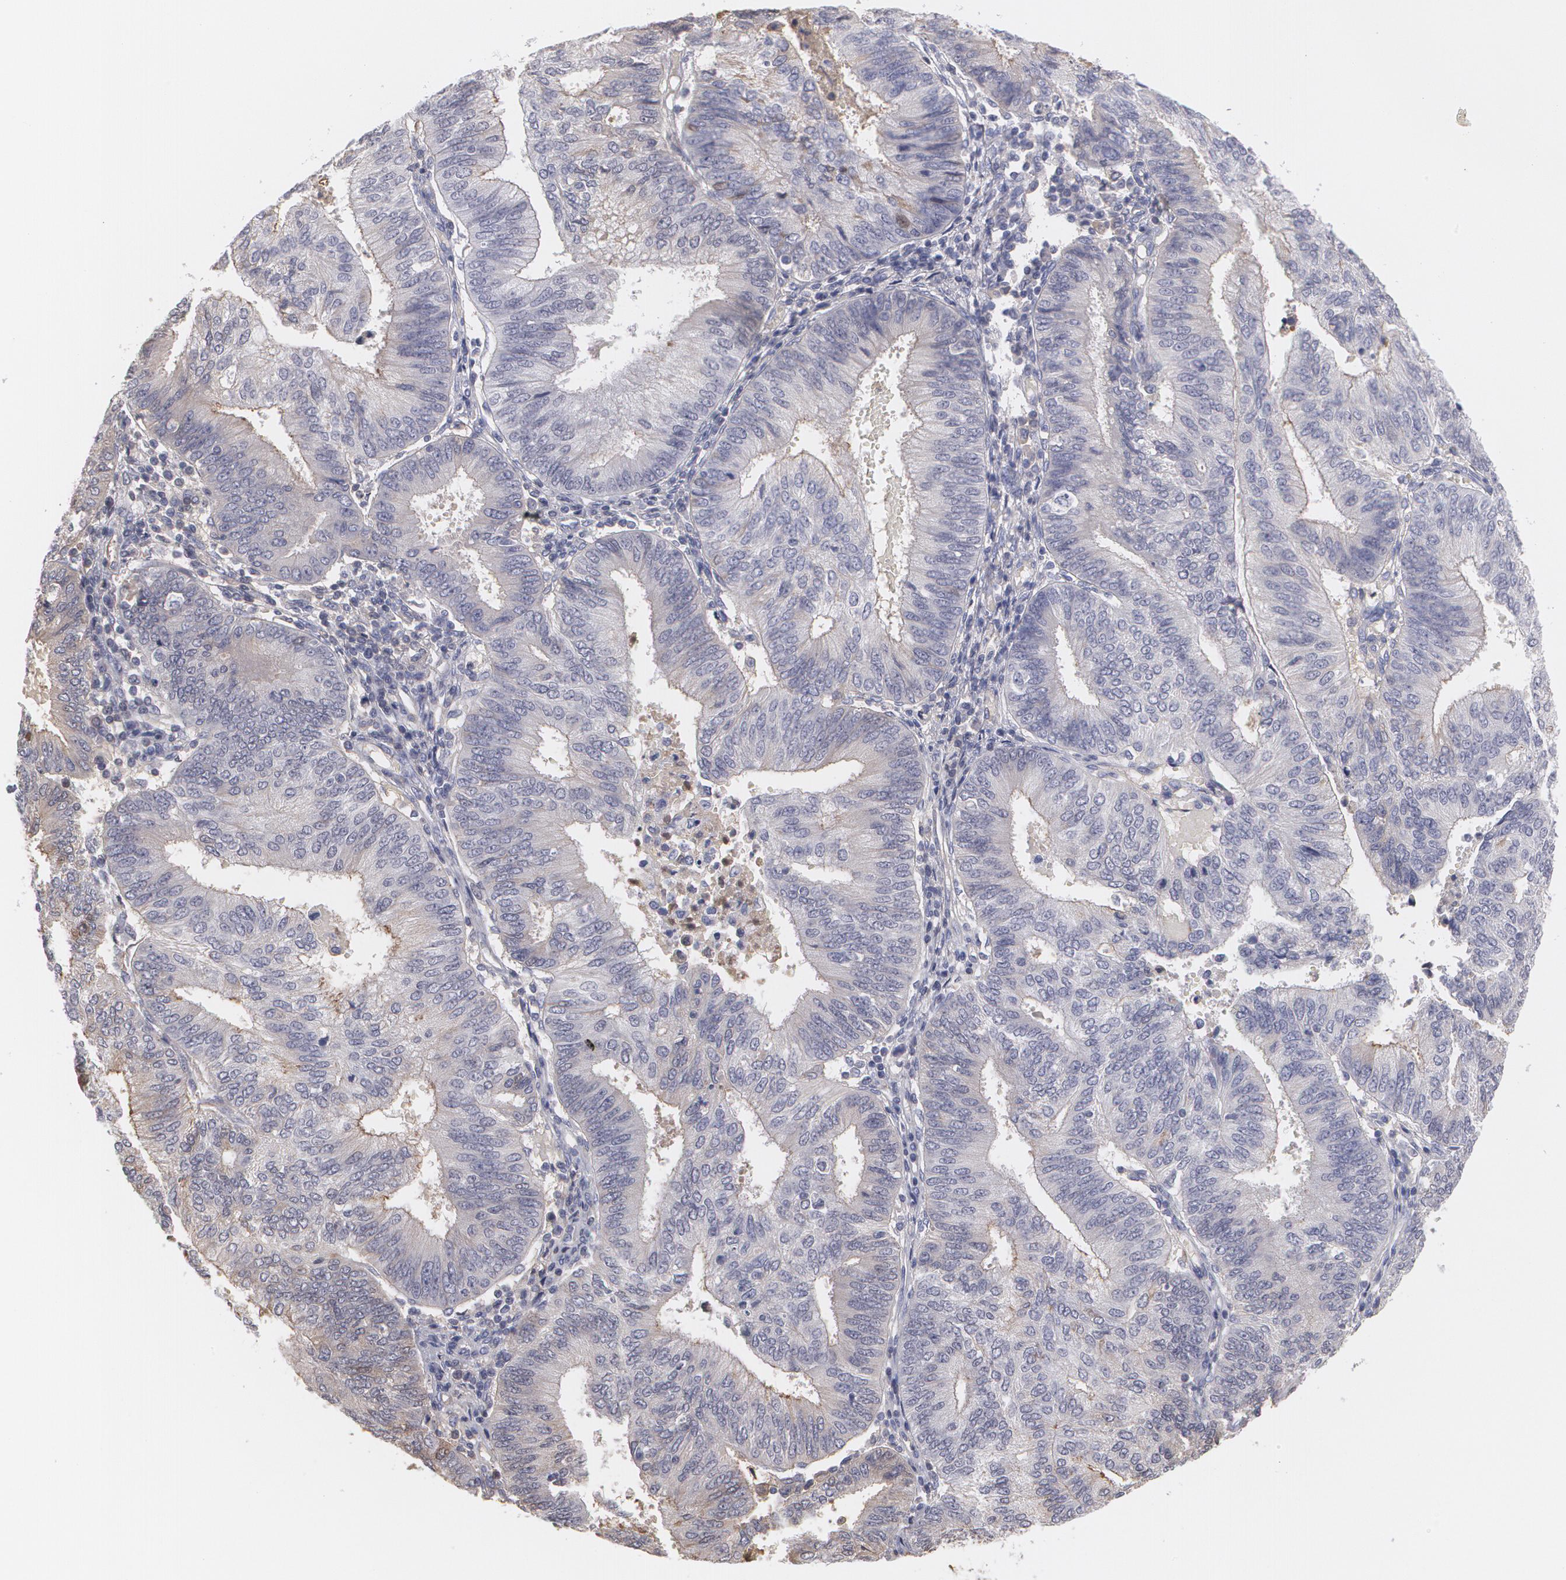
{"staining": {"intensity": "negative", "quantity": "none", "location": "none"}, "tissue": "endometrial cancer", "cell_type": "Tumor cells", "image_type": "cancer", "snomed": [{"axis": "morphology", "description": "Adenocarcinoma, NOS"}, {"axis": "topography", "description": "Endometrium"}], "caption": "Tumor cells are negative for brown protein staining in endometrial cancer (adenocarcinoma).", "gene": "SERPINA1", "patient": {"sex": "female", "age": 55}}